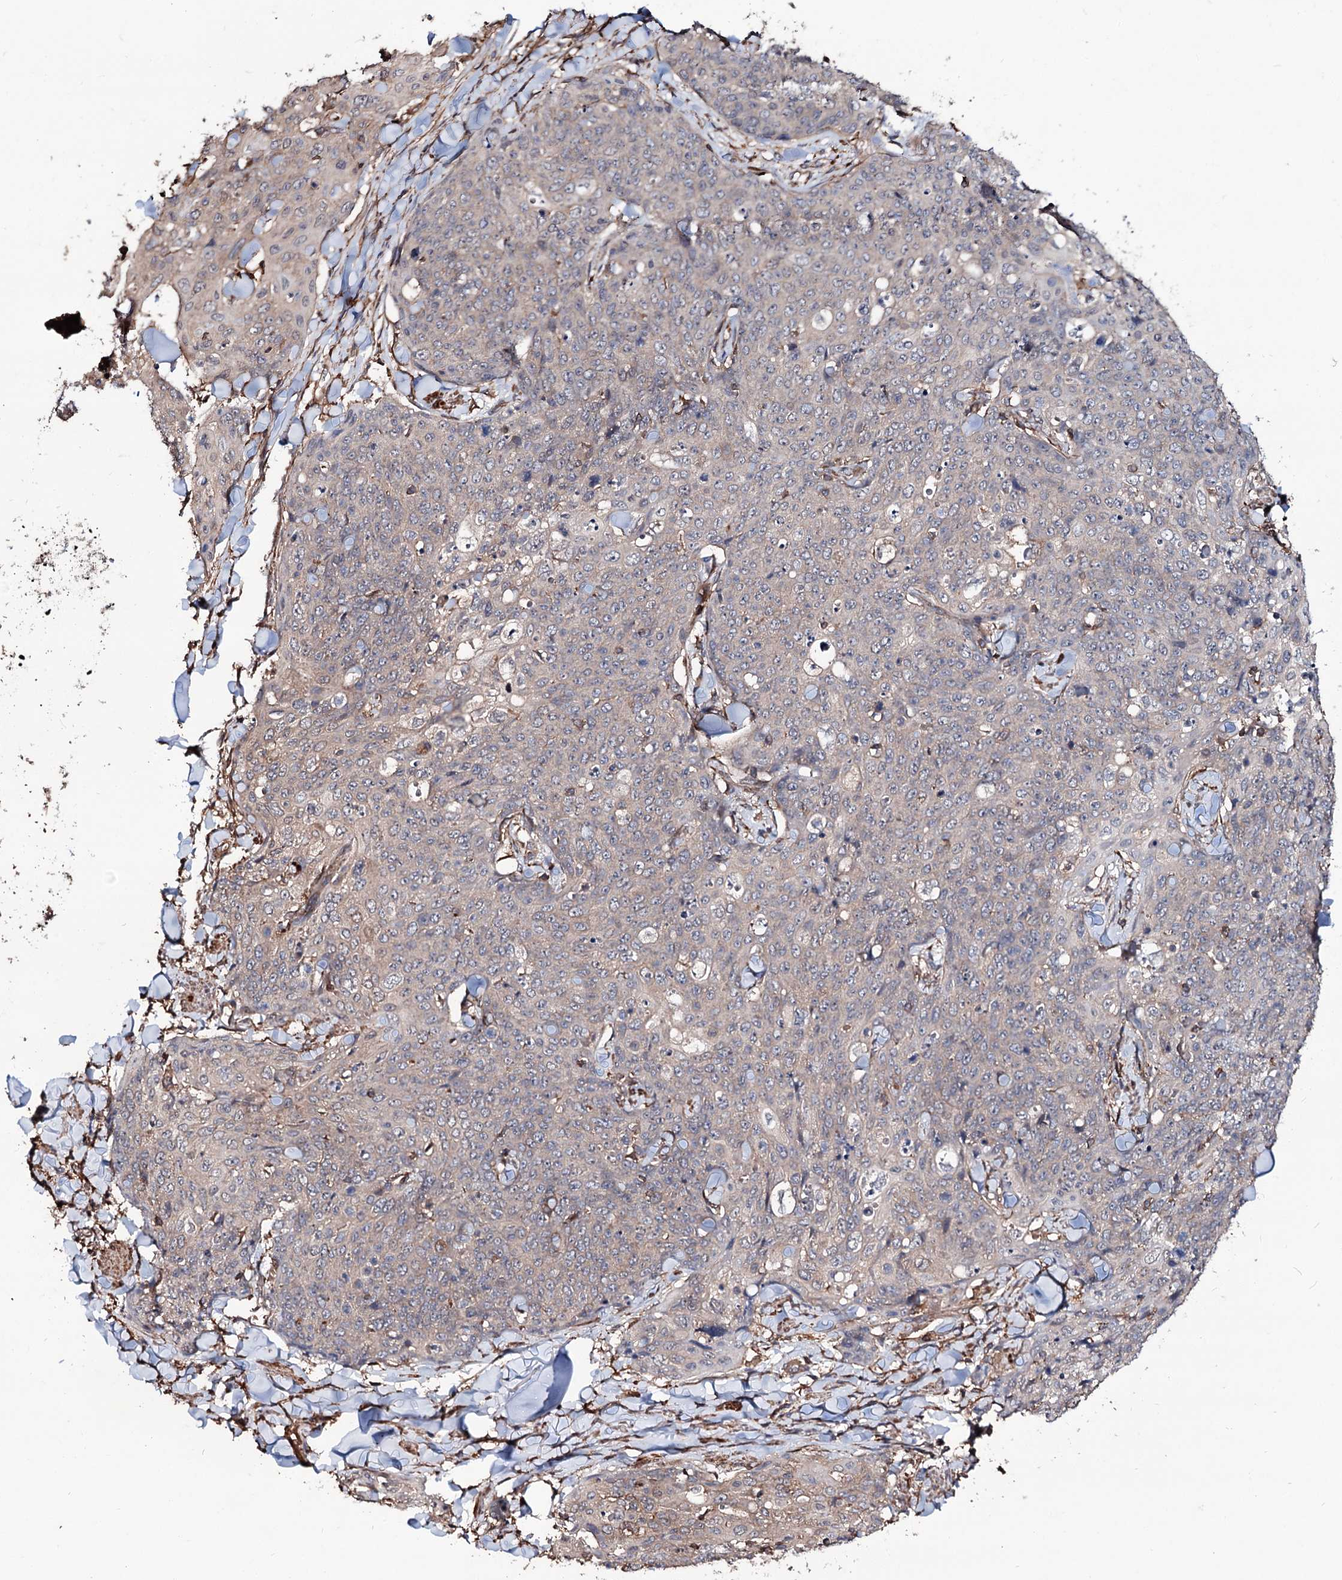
{"staining": {"intensity": "negative", "quantity": "none", "location": "none"}, "tissue": "skin cancer", "cell_type": "Tumor cells", "image_type": "cancer", "snomed": [{"axis": "morphology", "description": "Squamous cell carcinoma, NOS"}, {"axis": "topography", "description": "Skin"}, {"axis": "topography", "description": "Vulva"}], "caption": "High magnification brightfield microscopy of squamous cell carcinoma (skin) stained with DAB (3,3'-diaminobenzidine) (brown) and counterstained with hematoxylin (blue): tumor cells show no significant staining.", "gene": "GRIP1", "patient": {"sex": "female", "age": 85}}